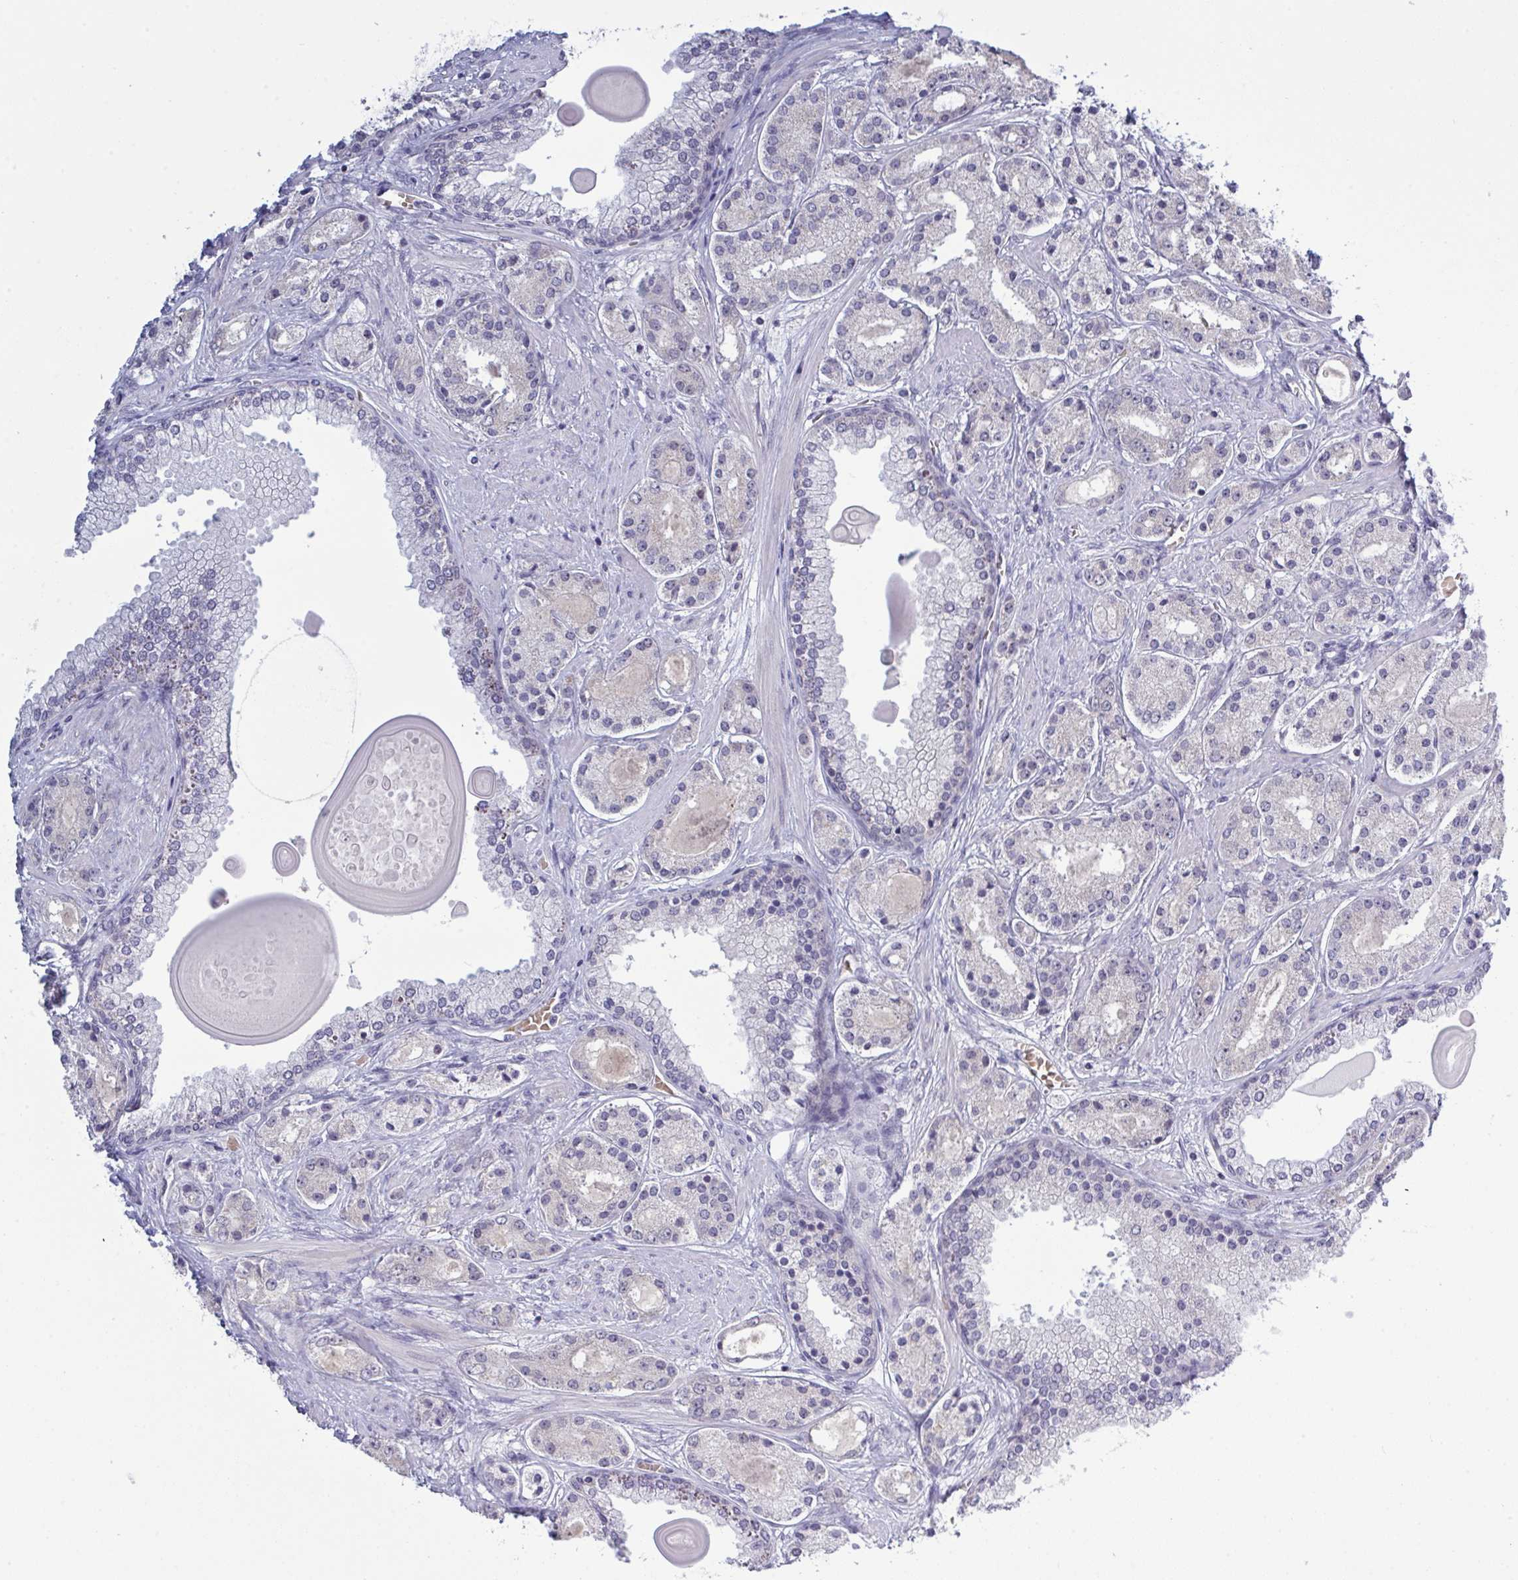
{"staining": {"intensity": "negative", "quantity": "none", "location": "none"}, "tissue": "prostate cancer", "cell_type": "Tumor cells", "image_type": "cancer", "snomed": [{"axis": "morphology", "description": "Adenocarcinoma, High grade"}, {"axis": "topography", "description": "Prostate"}], "caption": "The histopathology image shows no significant expression in tumor cells of prostate cancer.", "gene": "ZNF784", "patient": {"sex": "male", "age": 67}}